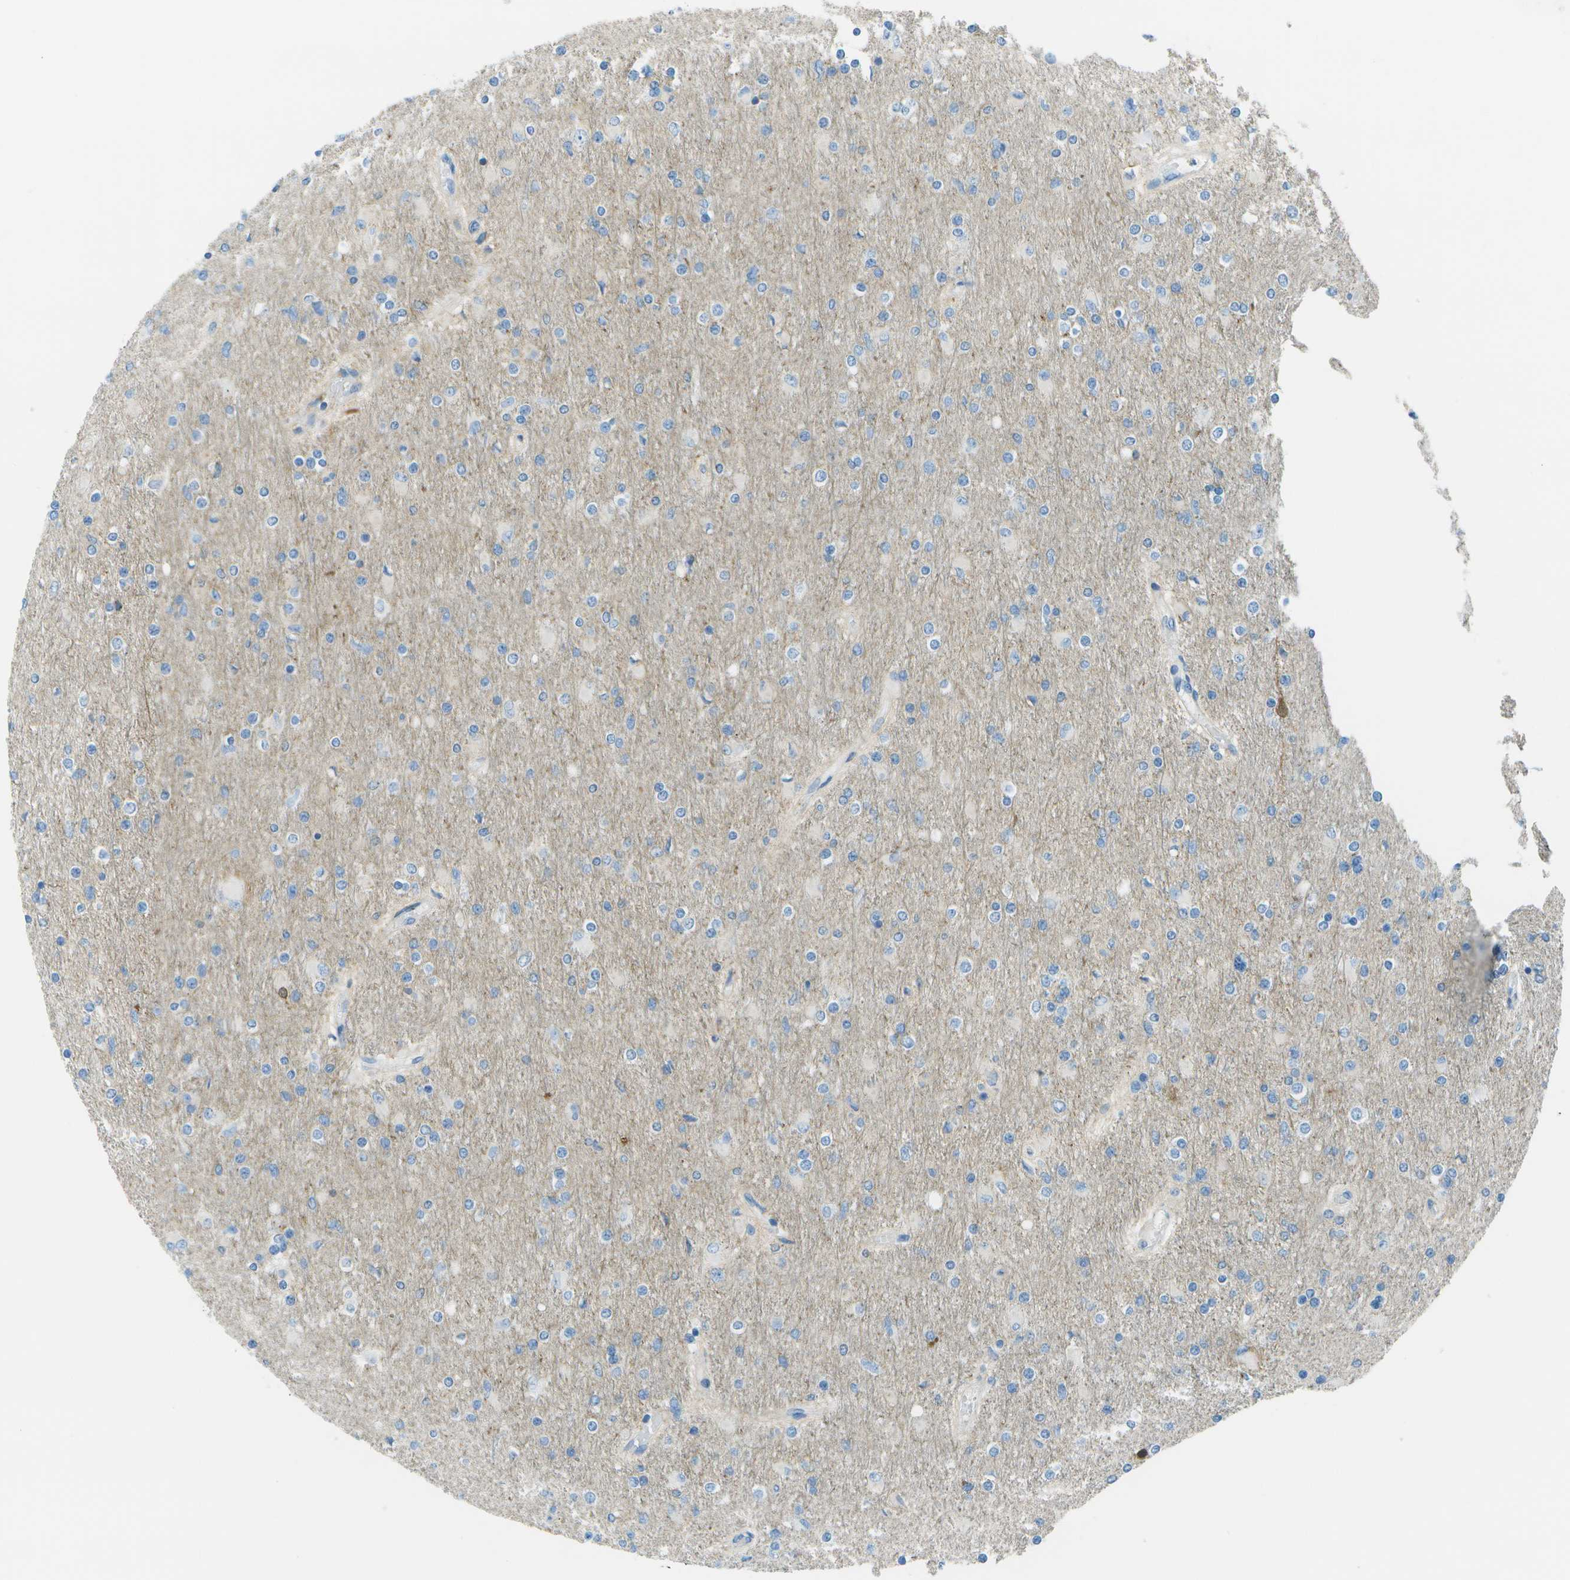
{"staining": {"intensity": "negative", "quantity": "none", "location": "none"}, "tissue": "glioma", "cell_type": "Tumor cells", "image_type": "cancer", "snomed": [{"axis": "morphology", "description": "Glioma, malignant, High grade"}, {"axis": "topography", "description": "Cerebral cortex"}], "caption": "IHC histopathology image of malignant glioma (high-grade) stained for a protein (brown), which demonstrates no staining in tumor cells.", "gene": "LRRC66", "patient": {"sex": "female", "age": 36}}